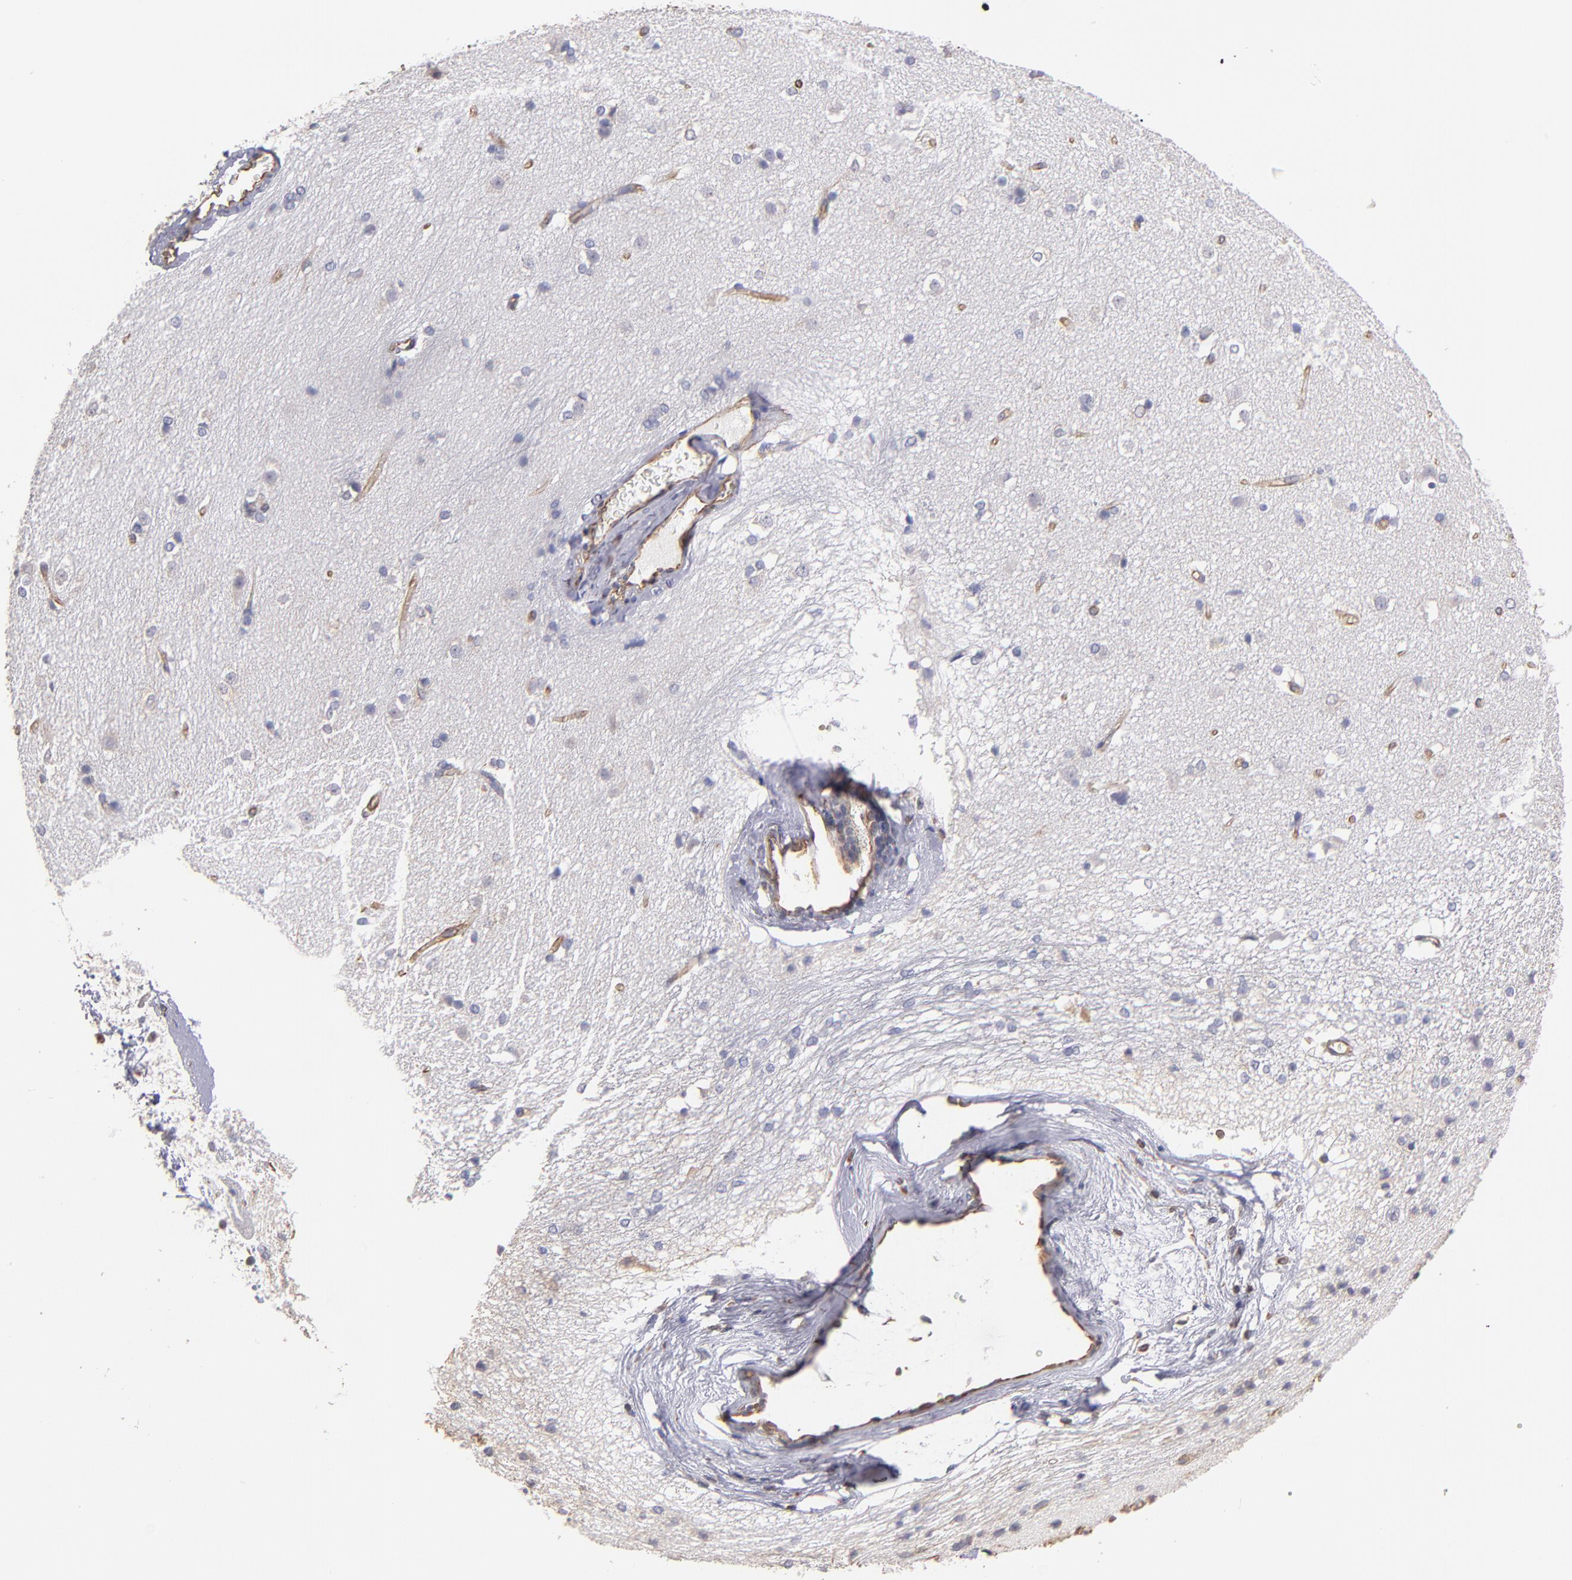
{"staining": {"intensity": "negative", "quantity": "none", "location": "none"}, "tissue": "caudate", "cell_type": "Glial cells", "image_type": "normal", "snomed": [{"axis": "morphology", "description": "Normal tissue, NOS"}, {"axis": "topography", "description": "Lateral ventricle wall"}], "caption": "This photomicrograph is of unremarkable caudate stained with IHC to label a protein in brown with the nuclei are counter-stained blue. There is no staining in glial cells.", "gene": "ABCC1", "patient": {"sex": "female", "age": 19}}